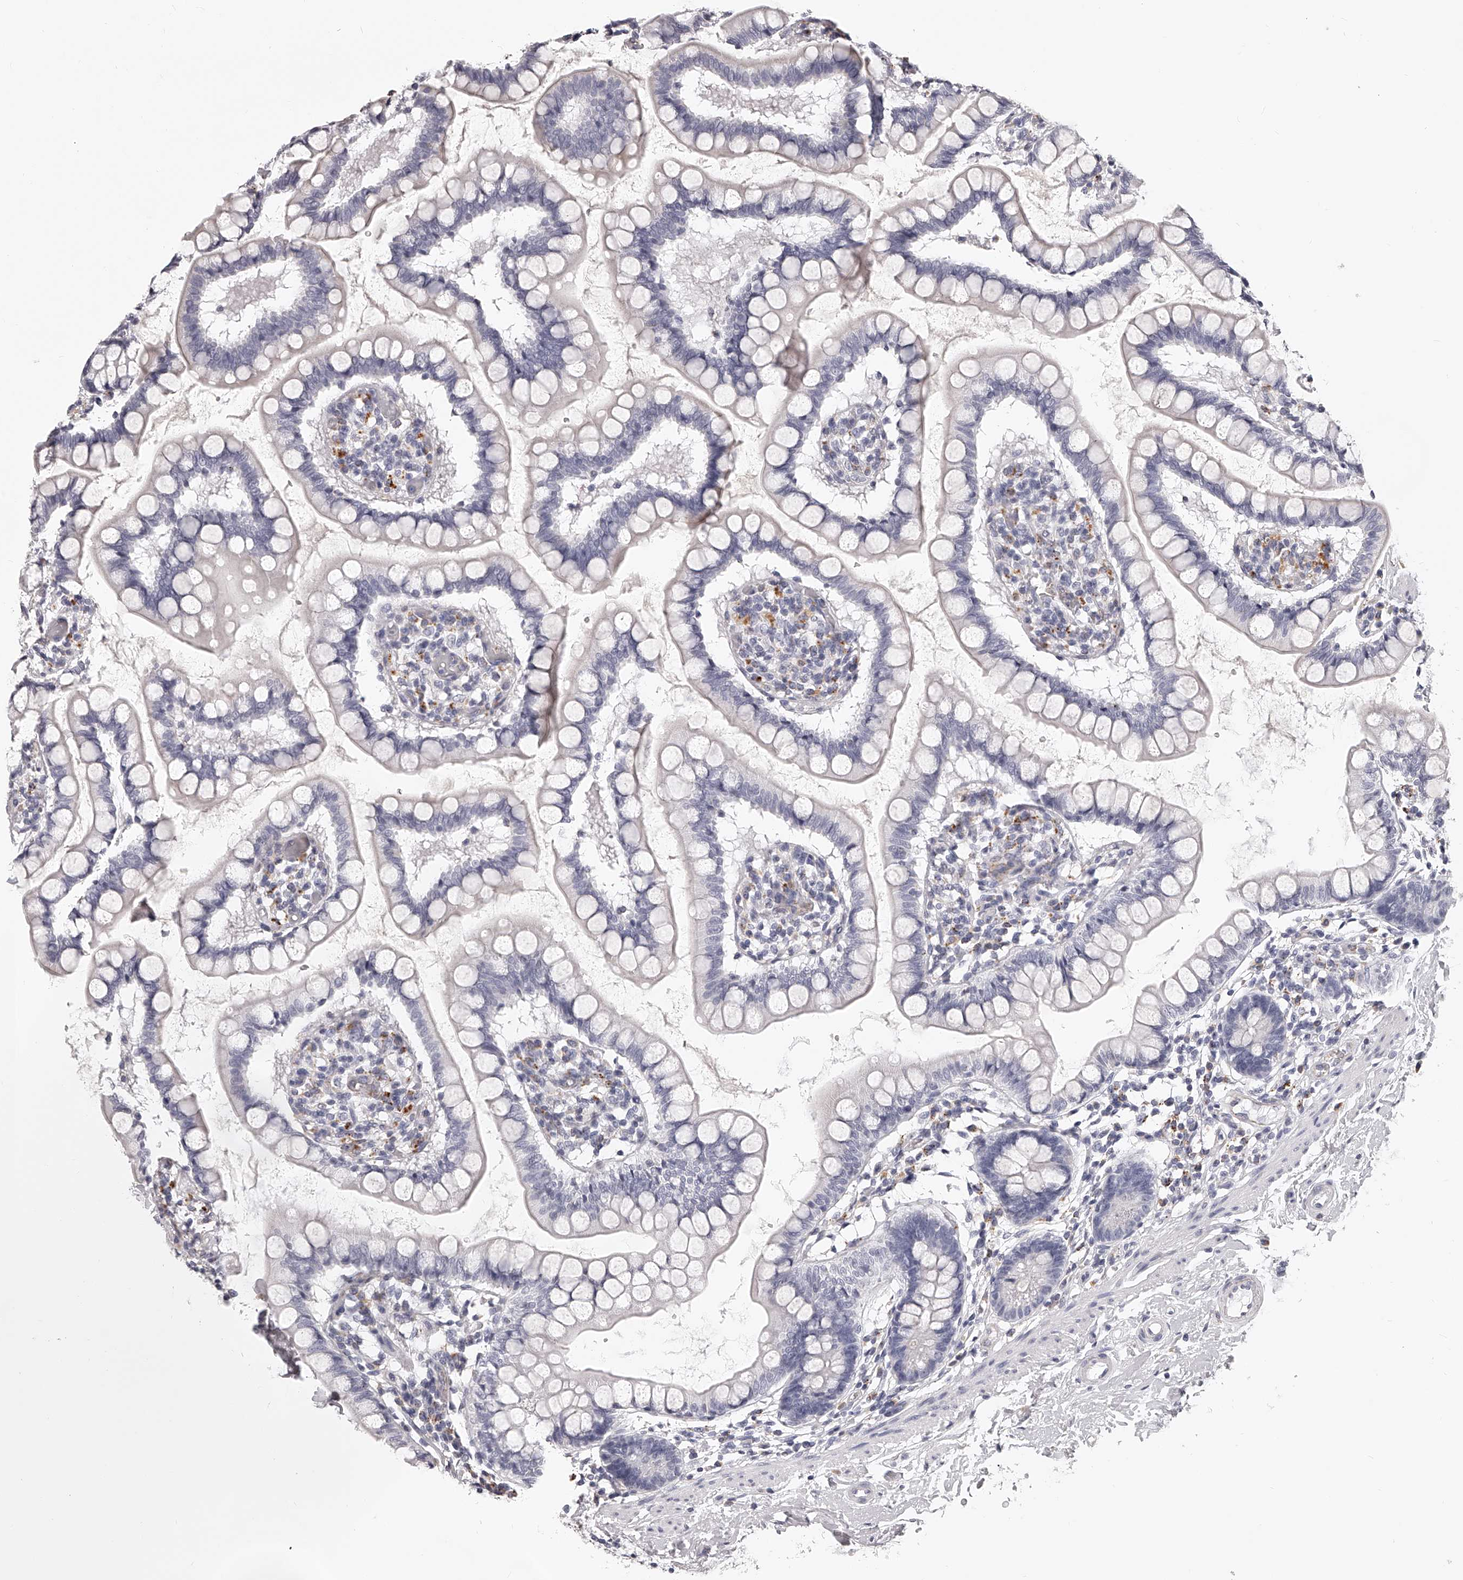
{"staining": {"intensity": "negative", "quantity": "none", "location": "none"}, "tissue": "small intestine", "cell_type": "Glandular cells", "image_type": "normal", "snomed": [{"axis": "morphology", "description": "Normal tissue, NOS"}, {"axis": "topography", "description": "Small intestine"}], "caption": "The image displays no significant positivity in glandular cells of small intestine.", "gene": "DMRT1", "patient": {"sex": "female", "age": 84}}